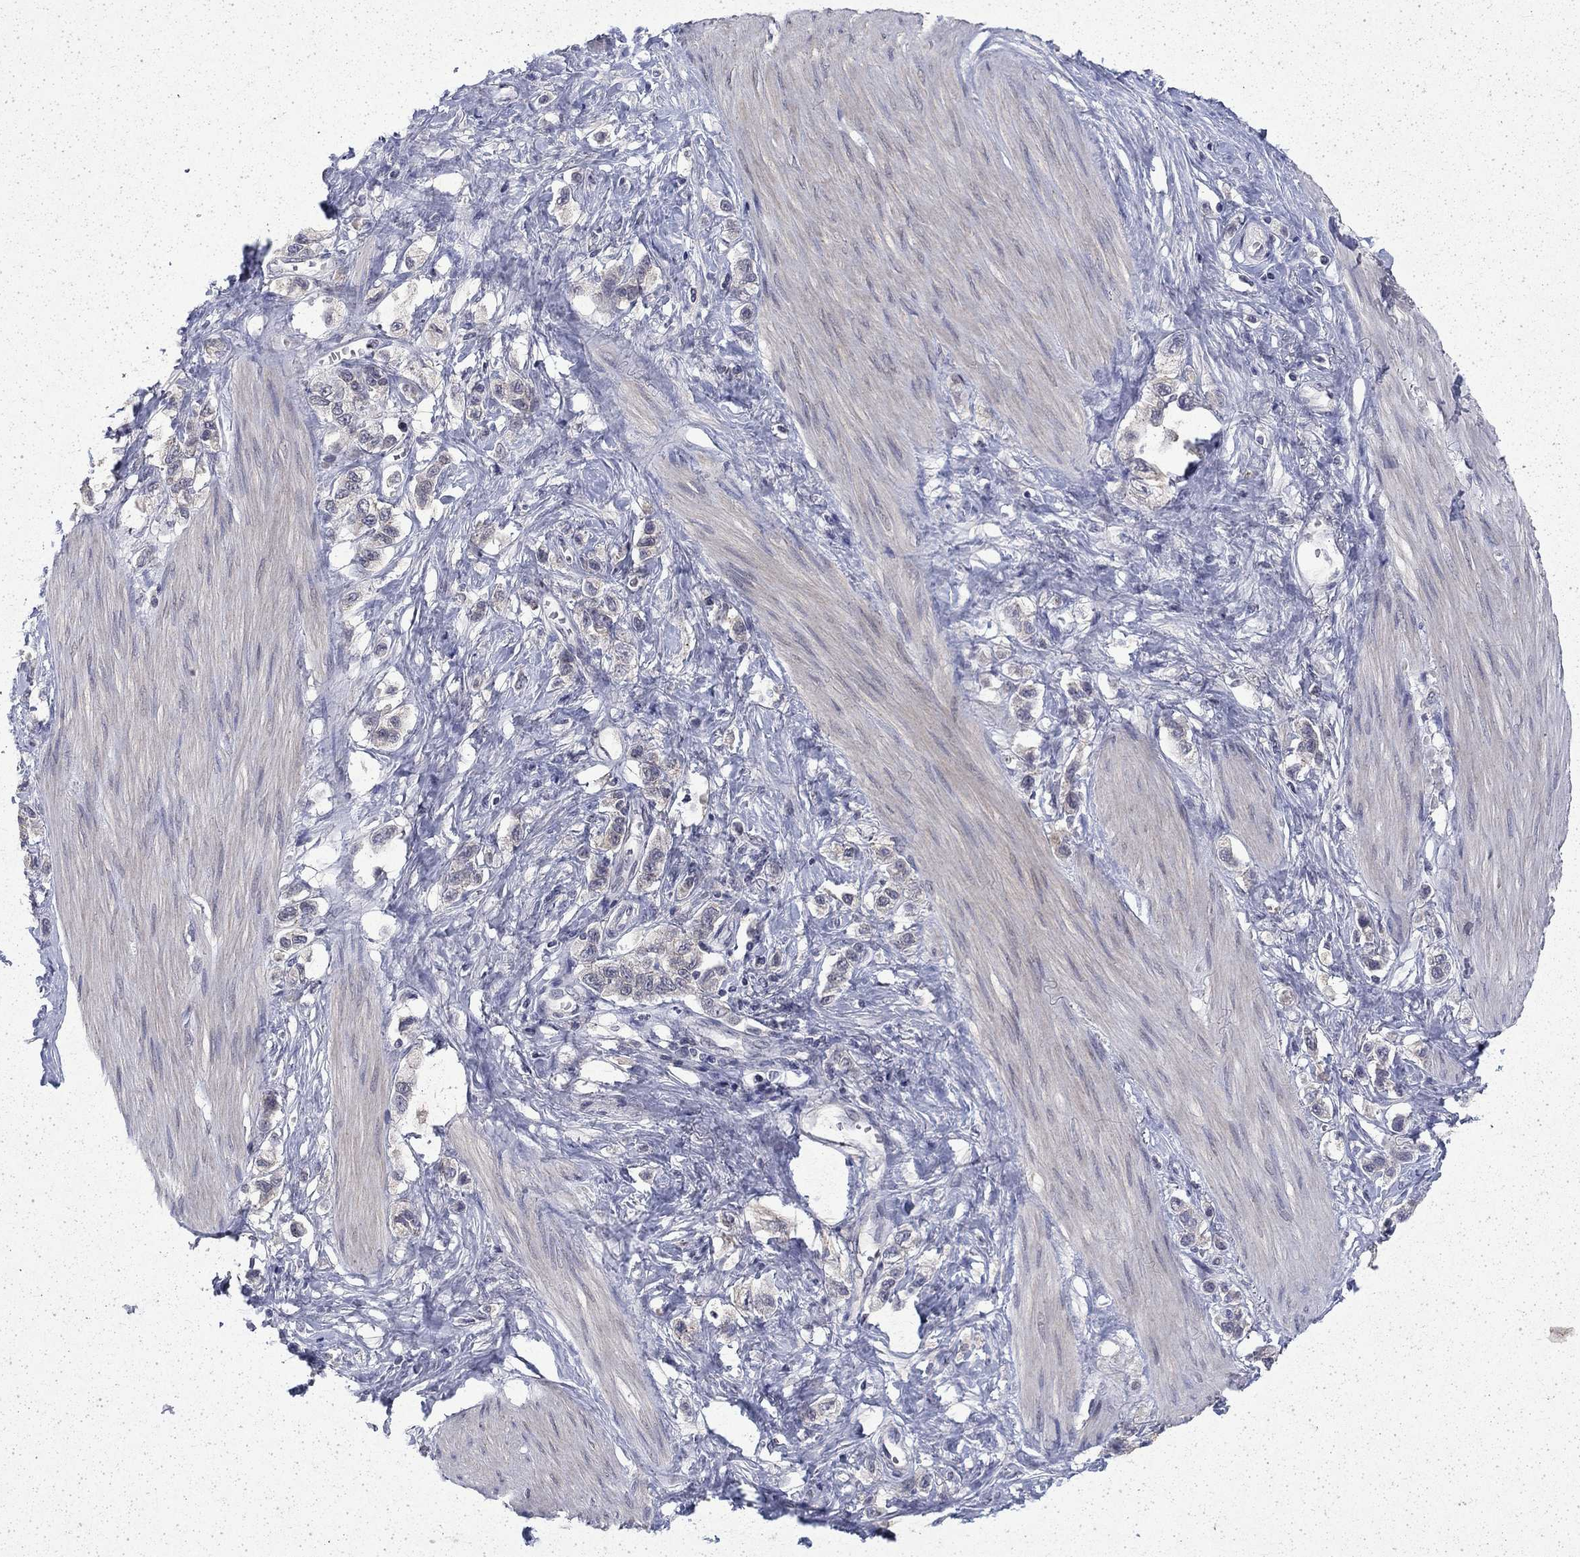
{"staining": {"intensity": "negative", "quantity": "none", "location": "none"}, "tissue": "stomach cancer", "cell_type": "Tumor cells", "image_type": "cancer", "snomed": [{"axis": "morphology", "description": "Normal tissue, NOS"}, {"axis": "morphology", "description": "Adenocarcinoma, NOS"}, {"axis": "morphology", "description": "Adenocarcinoma, High grade"}, {"axis": "topography", "description": "Stomach, upper"}, {"axis": "topography", "description": "Stomach"}], "caption": "A photomicrograph of human stomach cancer (adenocarcinoma (high-grade)) is negative for staining in tumor cells. (DAB immunohistochemistry (IHC) visualized using brightfield microscopy, high magnification).", "gene": "CHAT", "patient": {"sex": "female", "age": 65}}